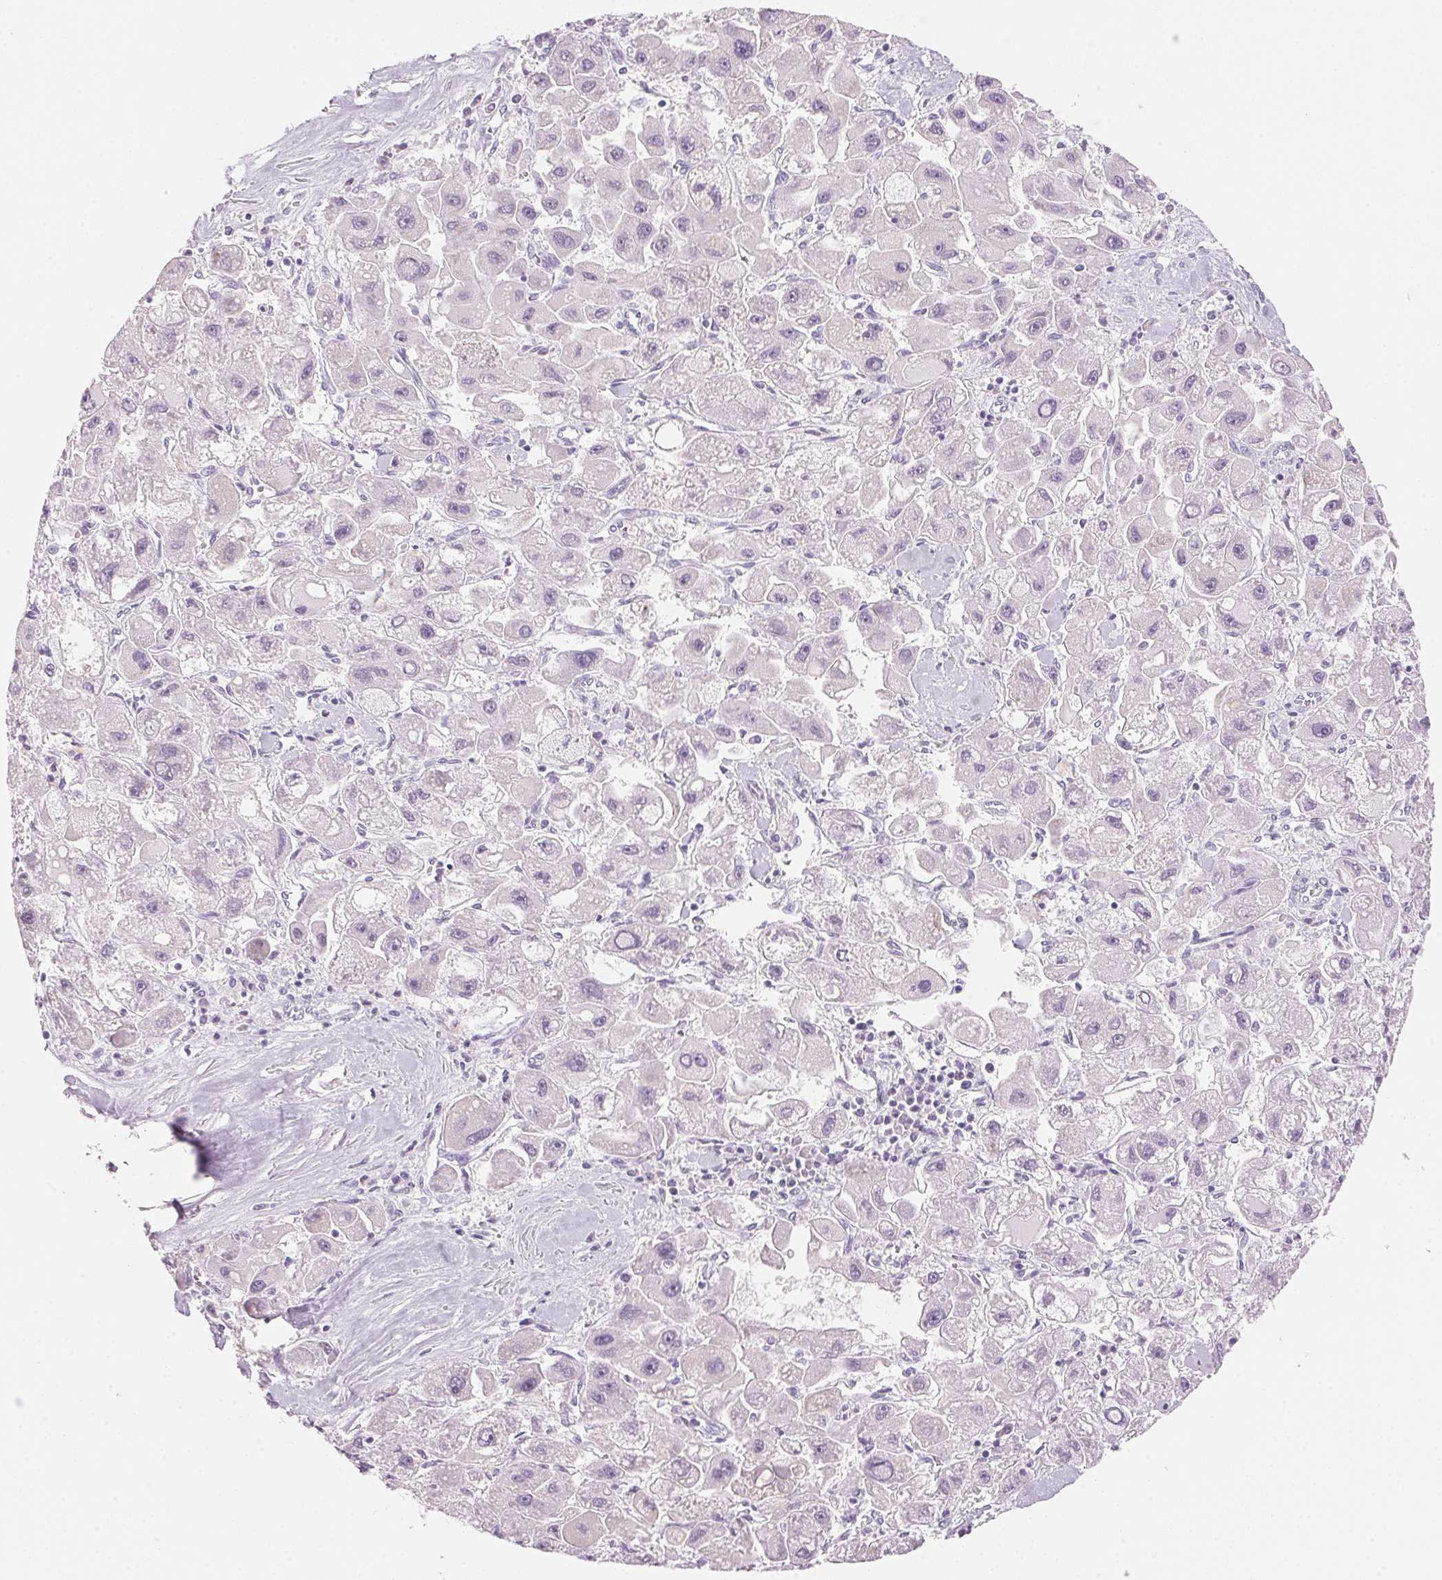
{"staining": {"intensity": "negative", "quantity": "none", "location": "none"}, "tissue": "liver cancer", "cell_type": "Tumor cells", "image_type": "cancer", "snomed": [{"axis": "morphology", "description": "Carcinoma, Hepatocellular, NOS"}, {"axis": "topography", "description": "Liver"}], "caption": "Immunohistochemical staining of hepatocellular carcinoma (liver) reveals no significant positivity in tumor cells.", "gene": "CYP11B1", "patient": {"sex": "male", "age": 24}}